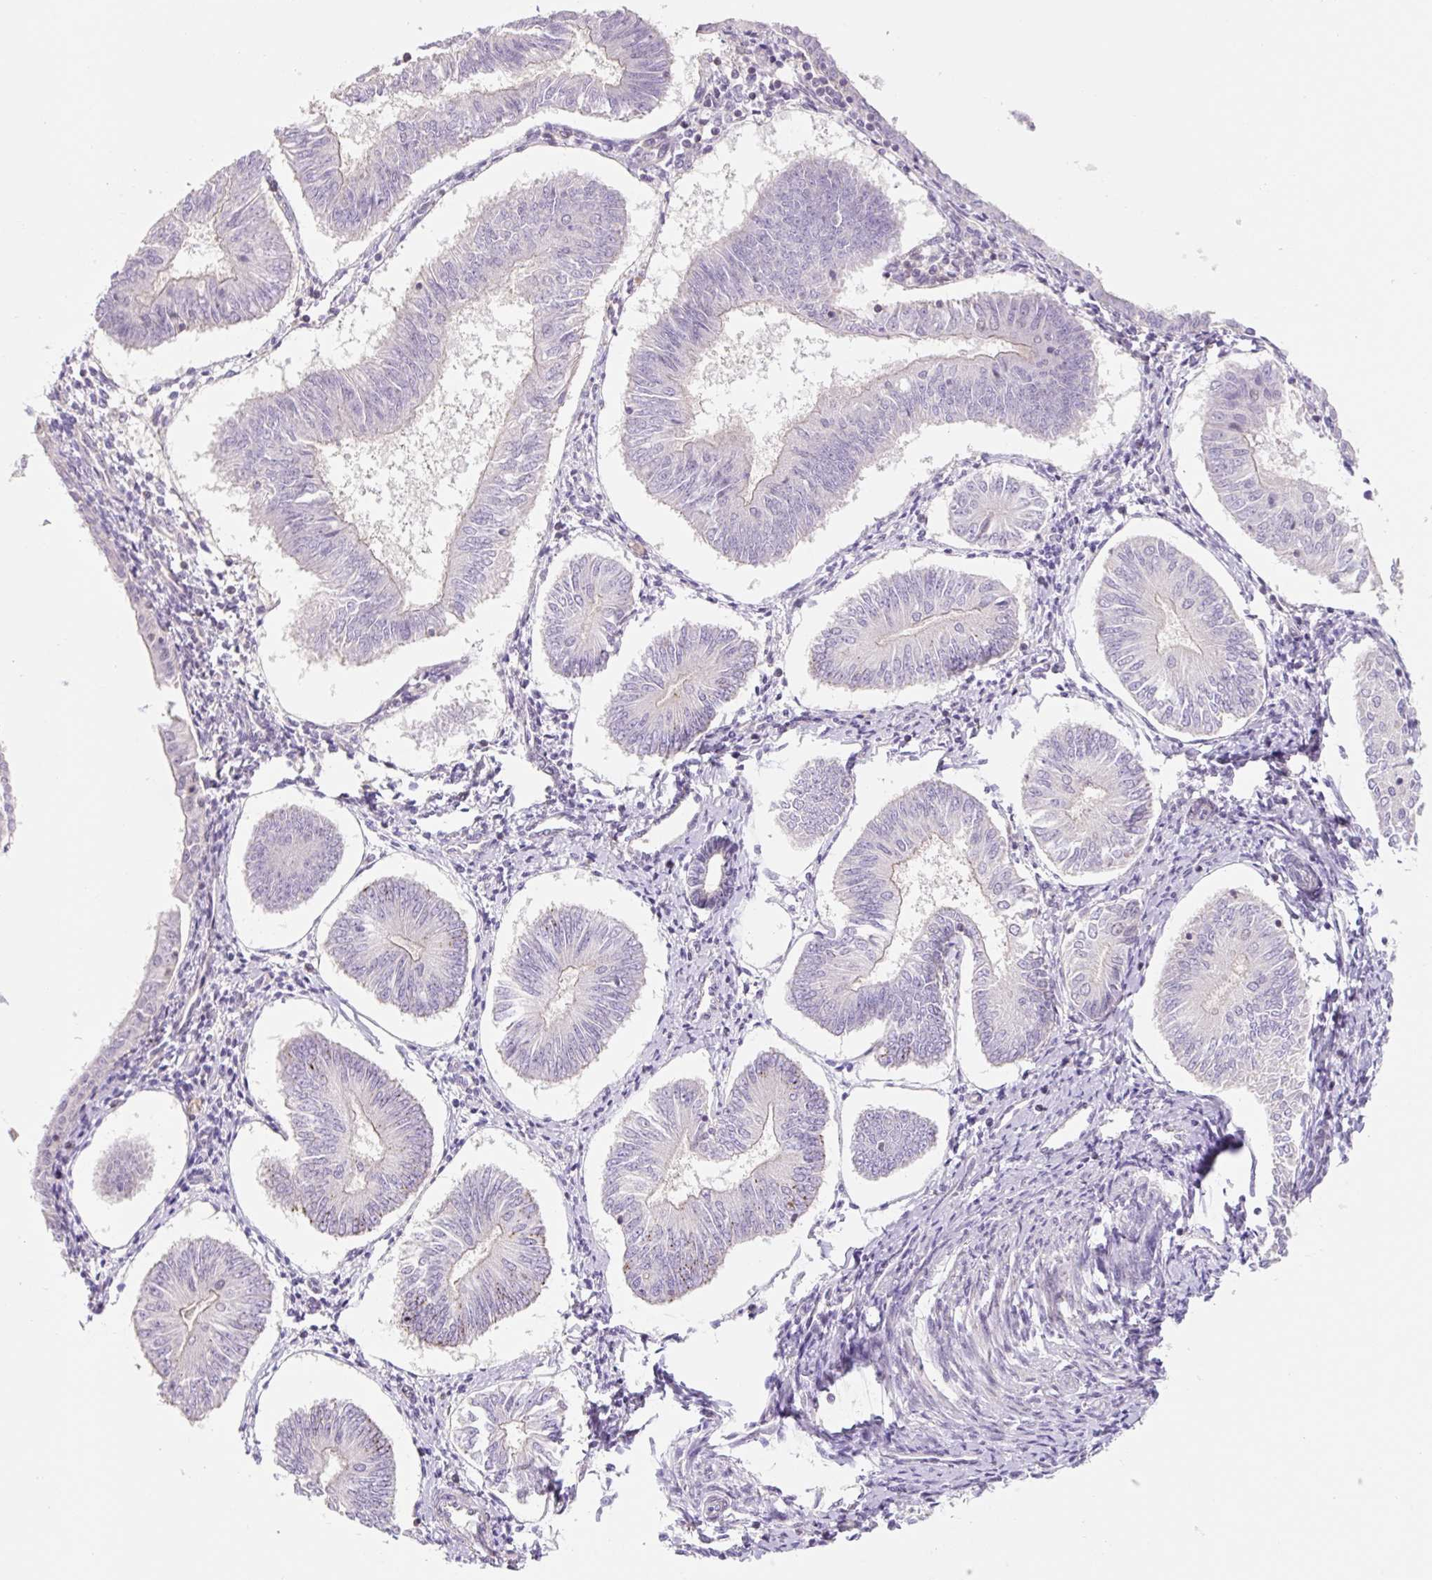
{"staining": {"intensity": "negative", "quantity": "none", "location": "none"}, "tissue": "endometrial cancer", "cell_type": "Tumor cells", "image_type": "cancer", "snomed": [{"axis": "morphology", "description": "Adenocarcinoma, NOS"}, {"axis": "topography", "description": "Endometrium"}], "caption": "Tumor cells show no significant staining in endometrial cancer (adenocarcinoma). The staining was performed using DAB to visualize the protein expression in brown, while the nuclei were stained in blue with hematoxylin (Magnification: 20x).", "gene": "ZNF552", "patient": {"sex": "female", "age": 58}}